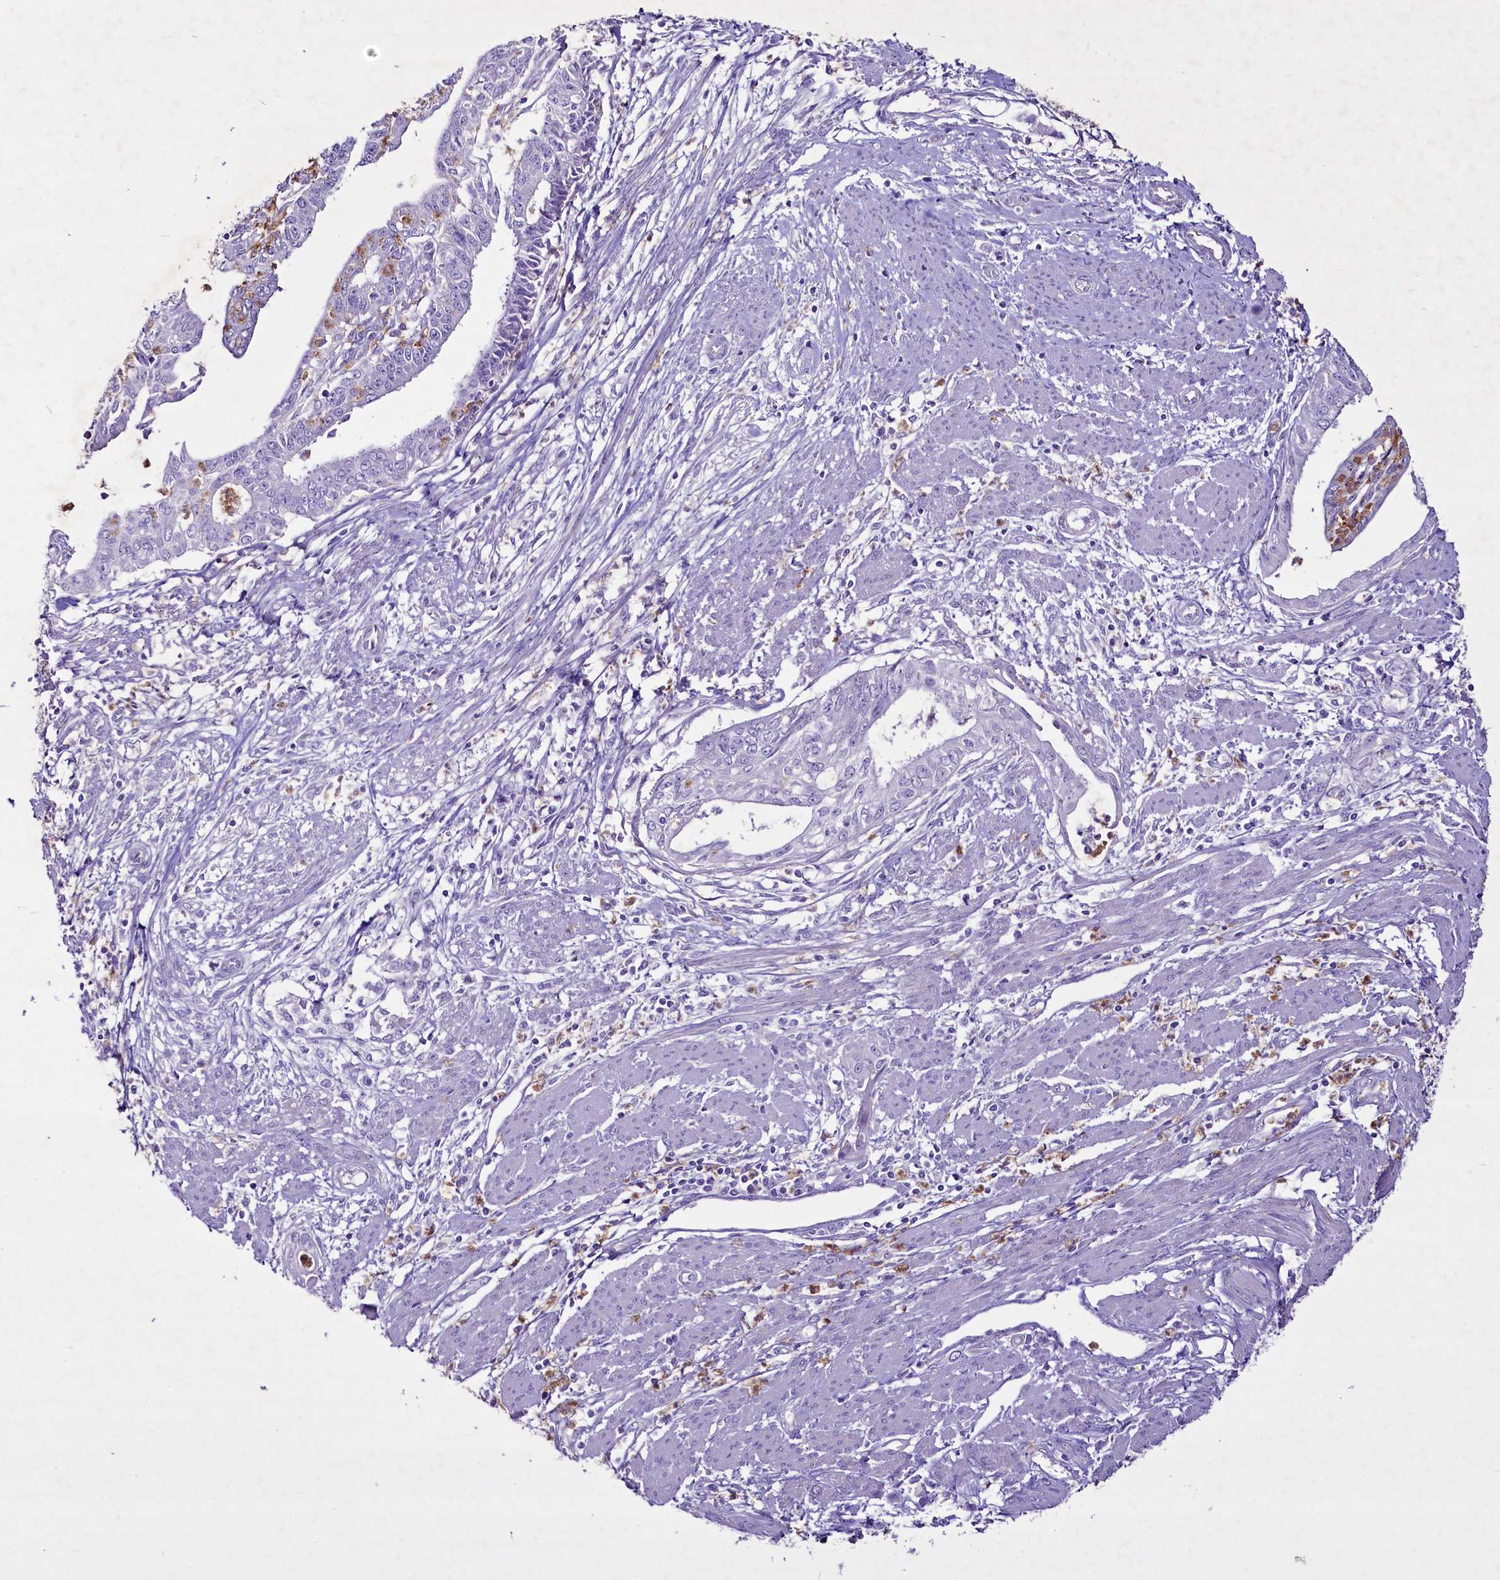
{"staining": {"intensity": "negative", "quantity": "none", "location": "none"}, "tissue": "endometrial cancer", "cell_type": "Tumor cells", "image_type": "cancer", "snomed": [{"axis": "morphology", "description": "Adenocarcinoma, NOS"}, {"axis": "topography", "description": "Endometrium"}], "caption": "Tumor cells show no significant staining in endometrial cancer.", "gene": "FAM209B", "patient": {"sex": "female", "age": 73}}